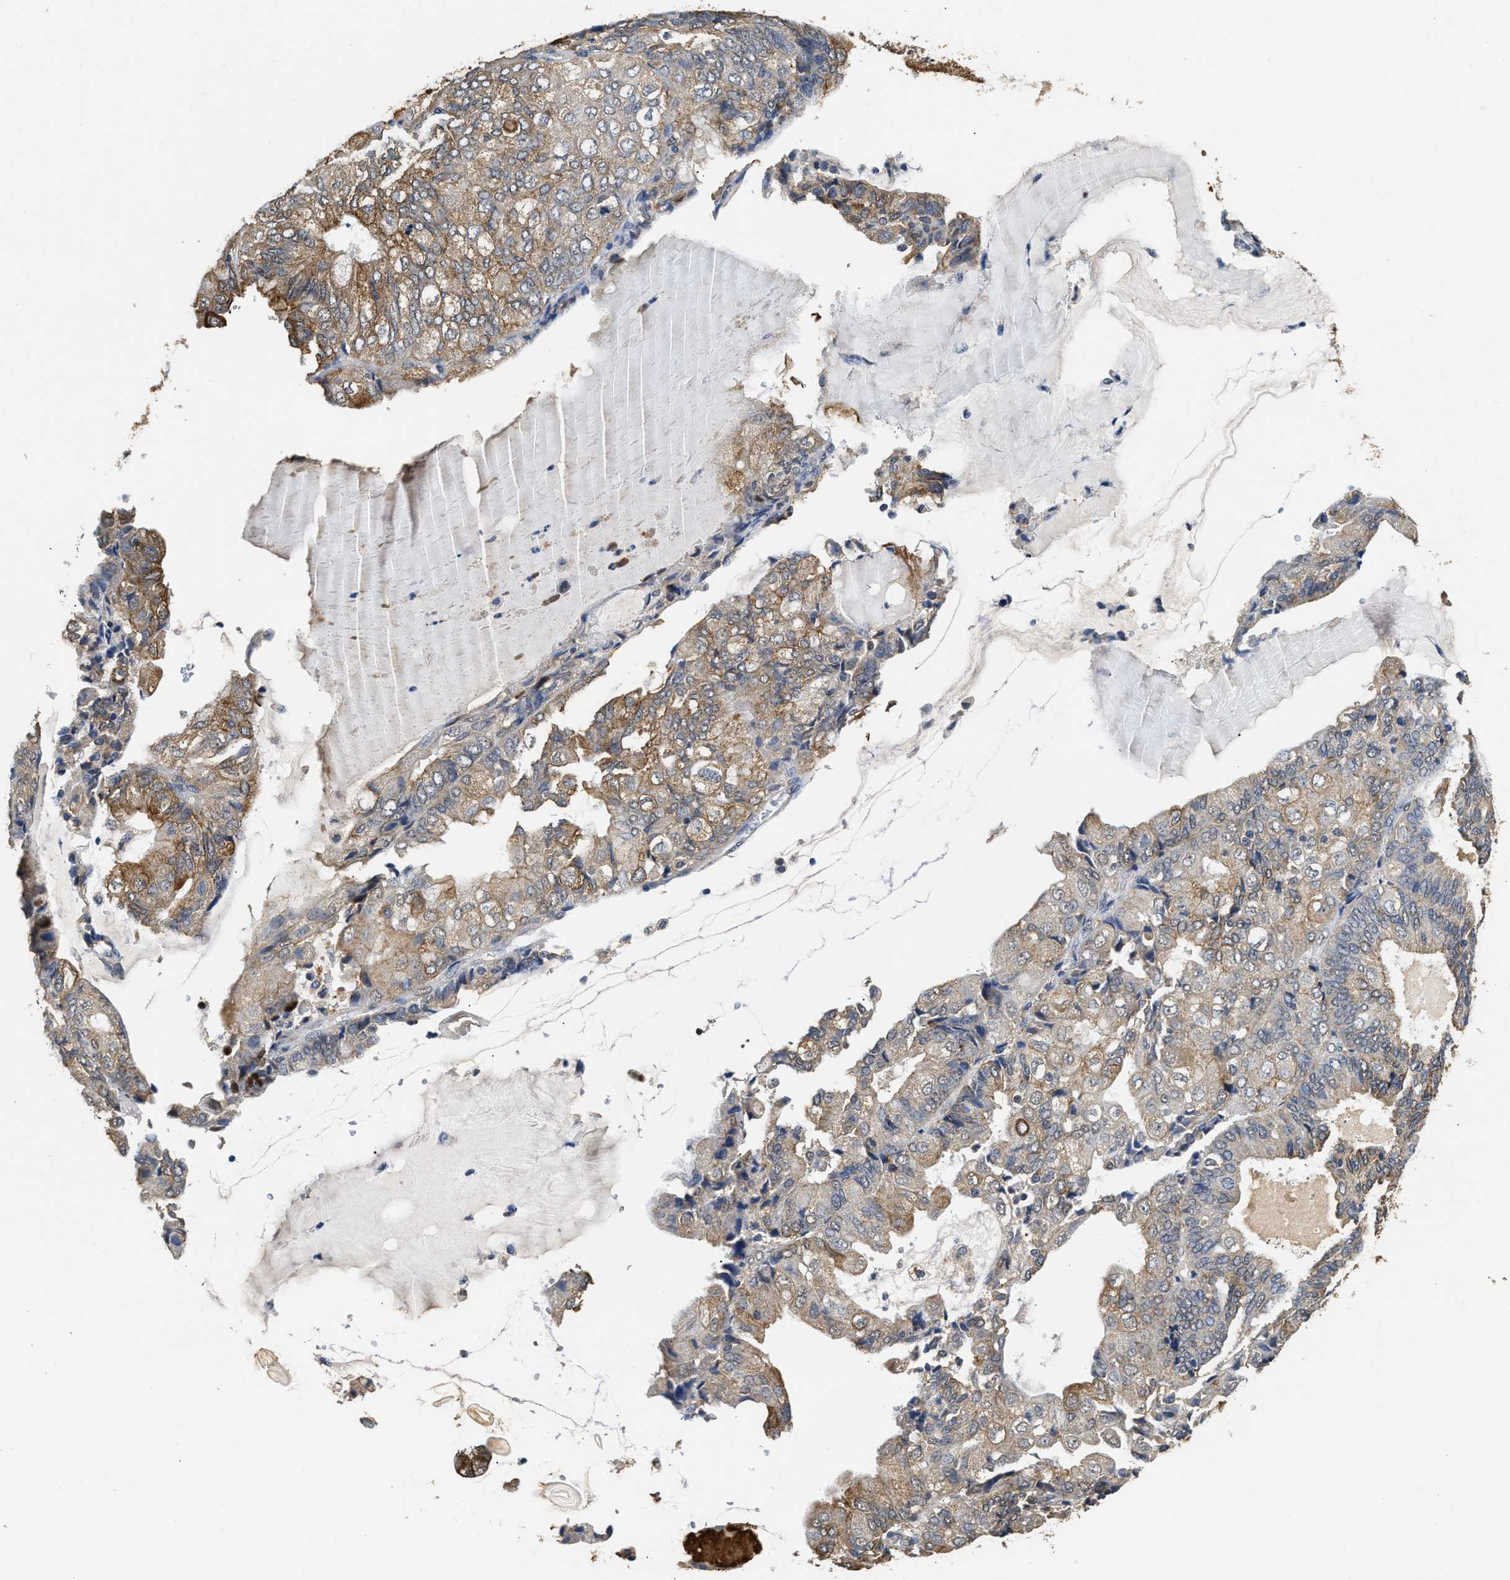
{"staining": {"intensity": "moderate", "quantity": ">75%", "location": "cytoplasmic/membranous"}, "tissue": "endometrial cancer", "cell_type": "Tumor cells", "image_type": "cancer", "snomed": [{"axis": "morphology", "description": "Adenocarcinoma, NOS"}, {"axis": "topography", "description": "Endometrium"}], "caption": "Human adenocarcinoma (endometrial) stained for a protein (brown) exhibits moderate cytoplasmic/membranous positive positivity in about >75% of tumor cells.", "gene": "CTNNA1", "patient": {"sex": "female", "age": 81}}